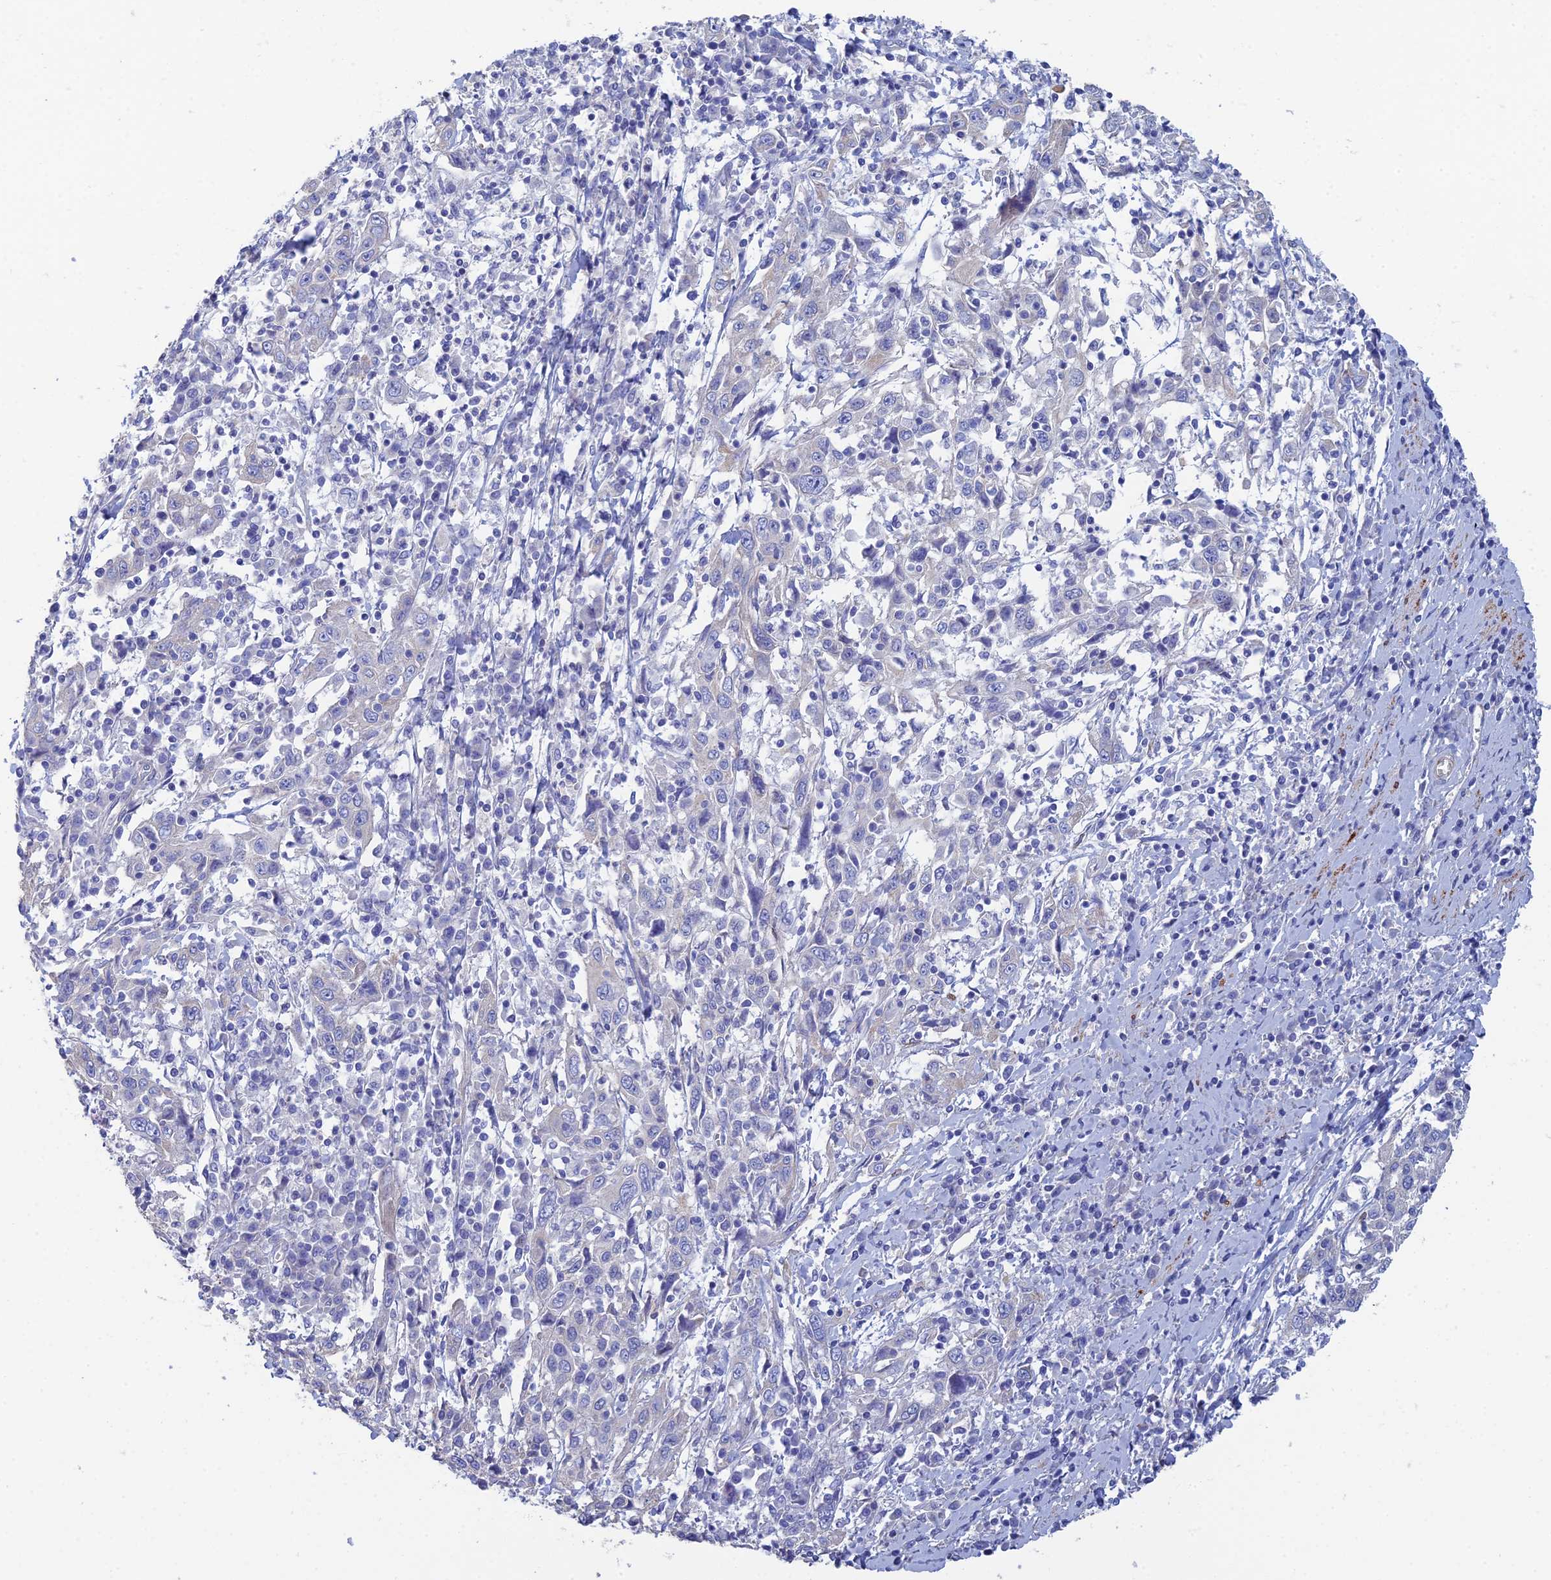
{"staining": {"intensity": "negative", "quantity": "none", "location": "none"}, "tissue": "cervical cancer", "cell_type": "Tumor cells", "image_type": "cancer", "snomed": [{"axis": "morphology", "description": "Squamous cell carcinoma, NOS"}, {"axis": "topography", "description": "Cervix"}], "caption": "Tumor cells show no significant positivity in cervical squamous cell carcinoma.", "gene": "PCDHA8", "patient": {"sex": "female", "age": 46}}